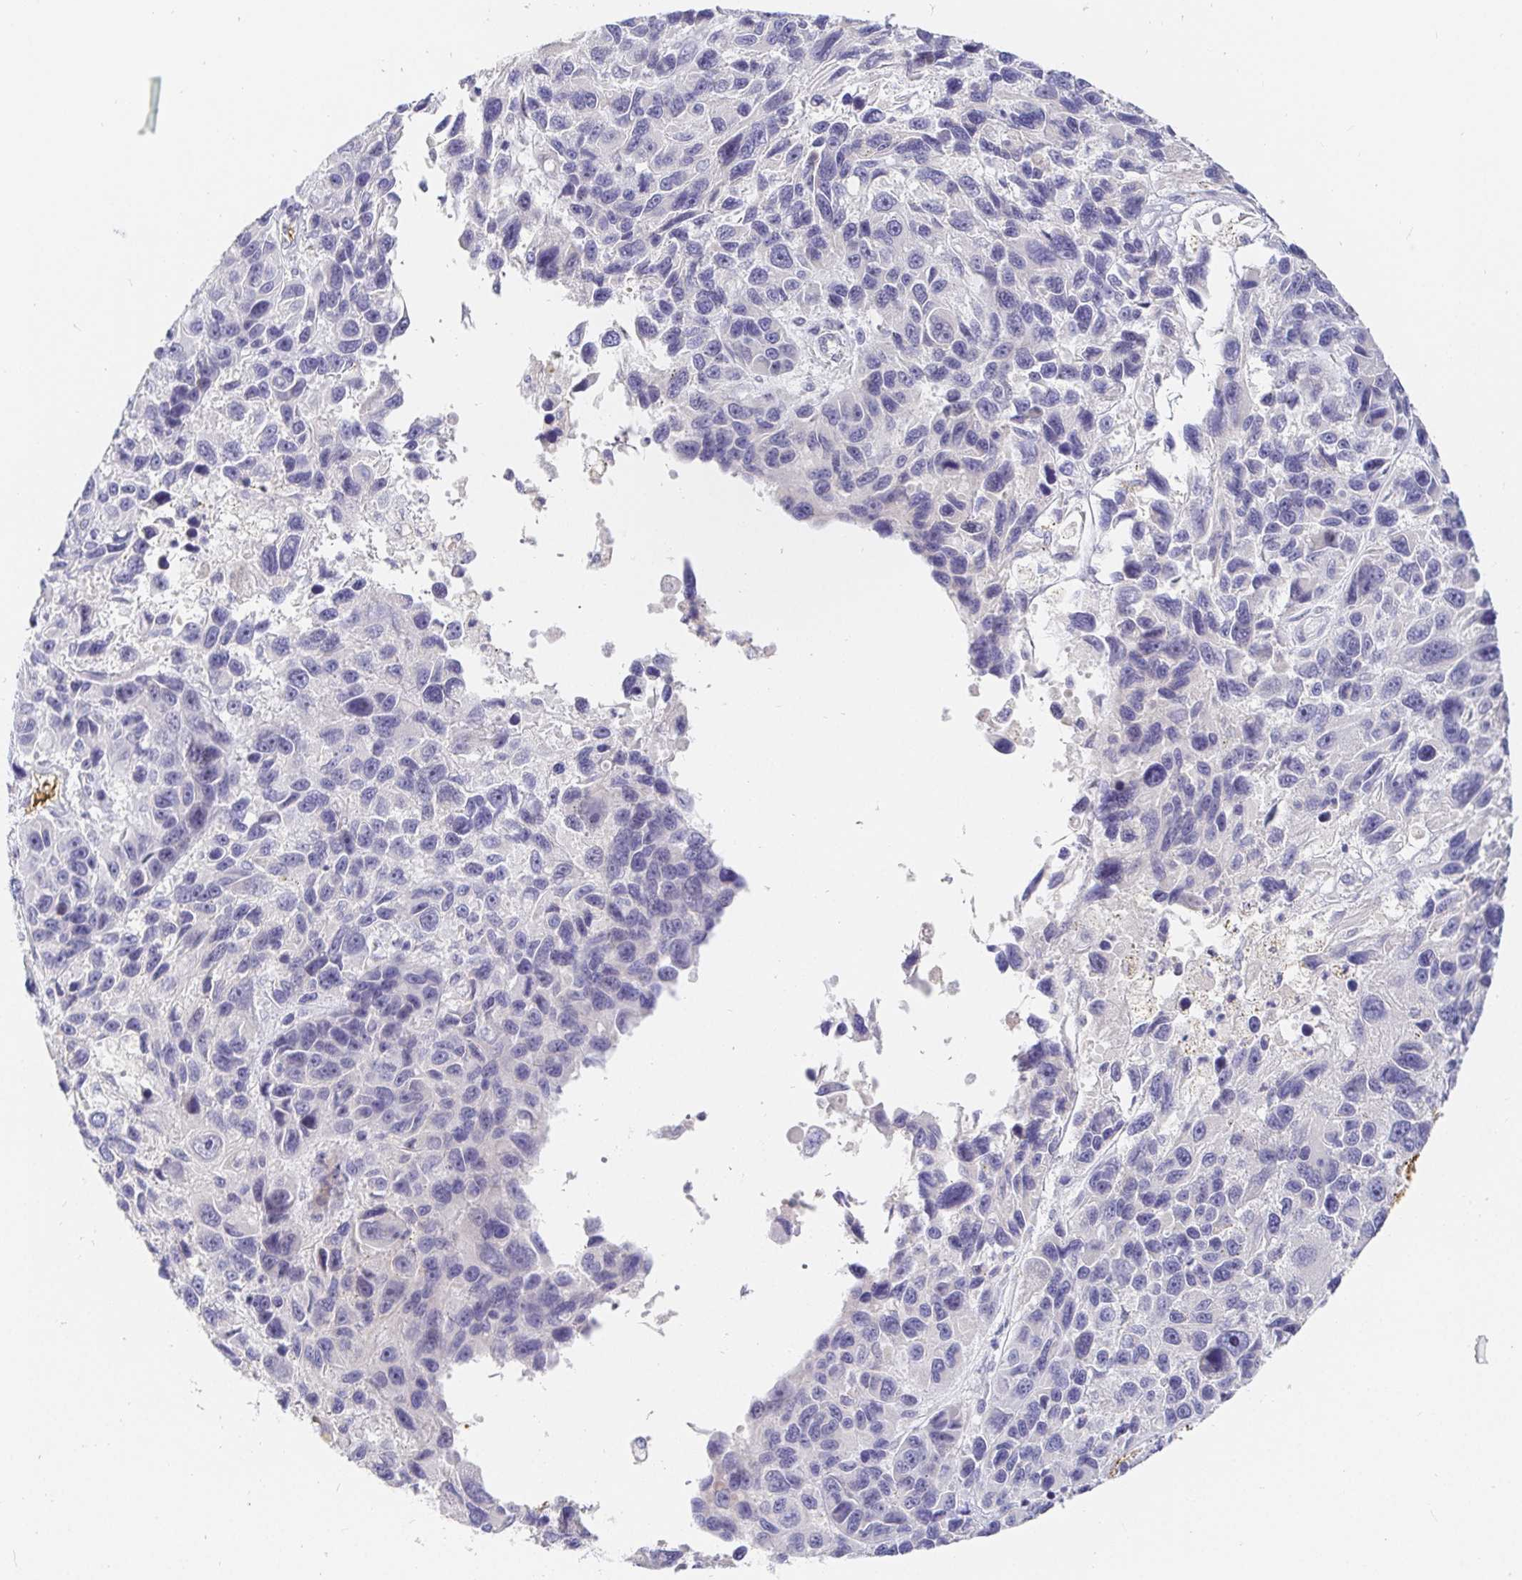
{"staining": {"intensity": "negative", "quantity": "none", "location": "none"}, "tissue": "melanoma", "cell_type": "Tumor cells", "image_type": "cancer", "snomed": [{"axis": "morphology", "description": "Malignant melanoma, NOS"}, {"axis": "topography", "description": "Skin"}], "caption": "Melanoma was stained to show a protein in brown. There is no significant positivity in tumor cells.", "gene": "FGF21", "patient": {"sex": "male", "age": 53}}